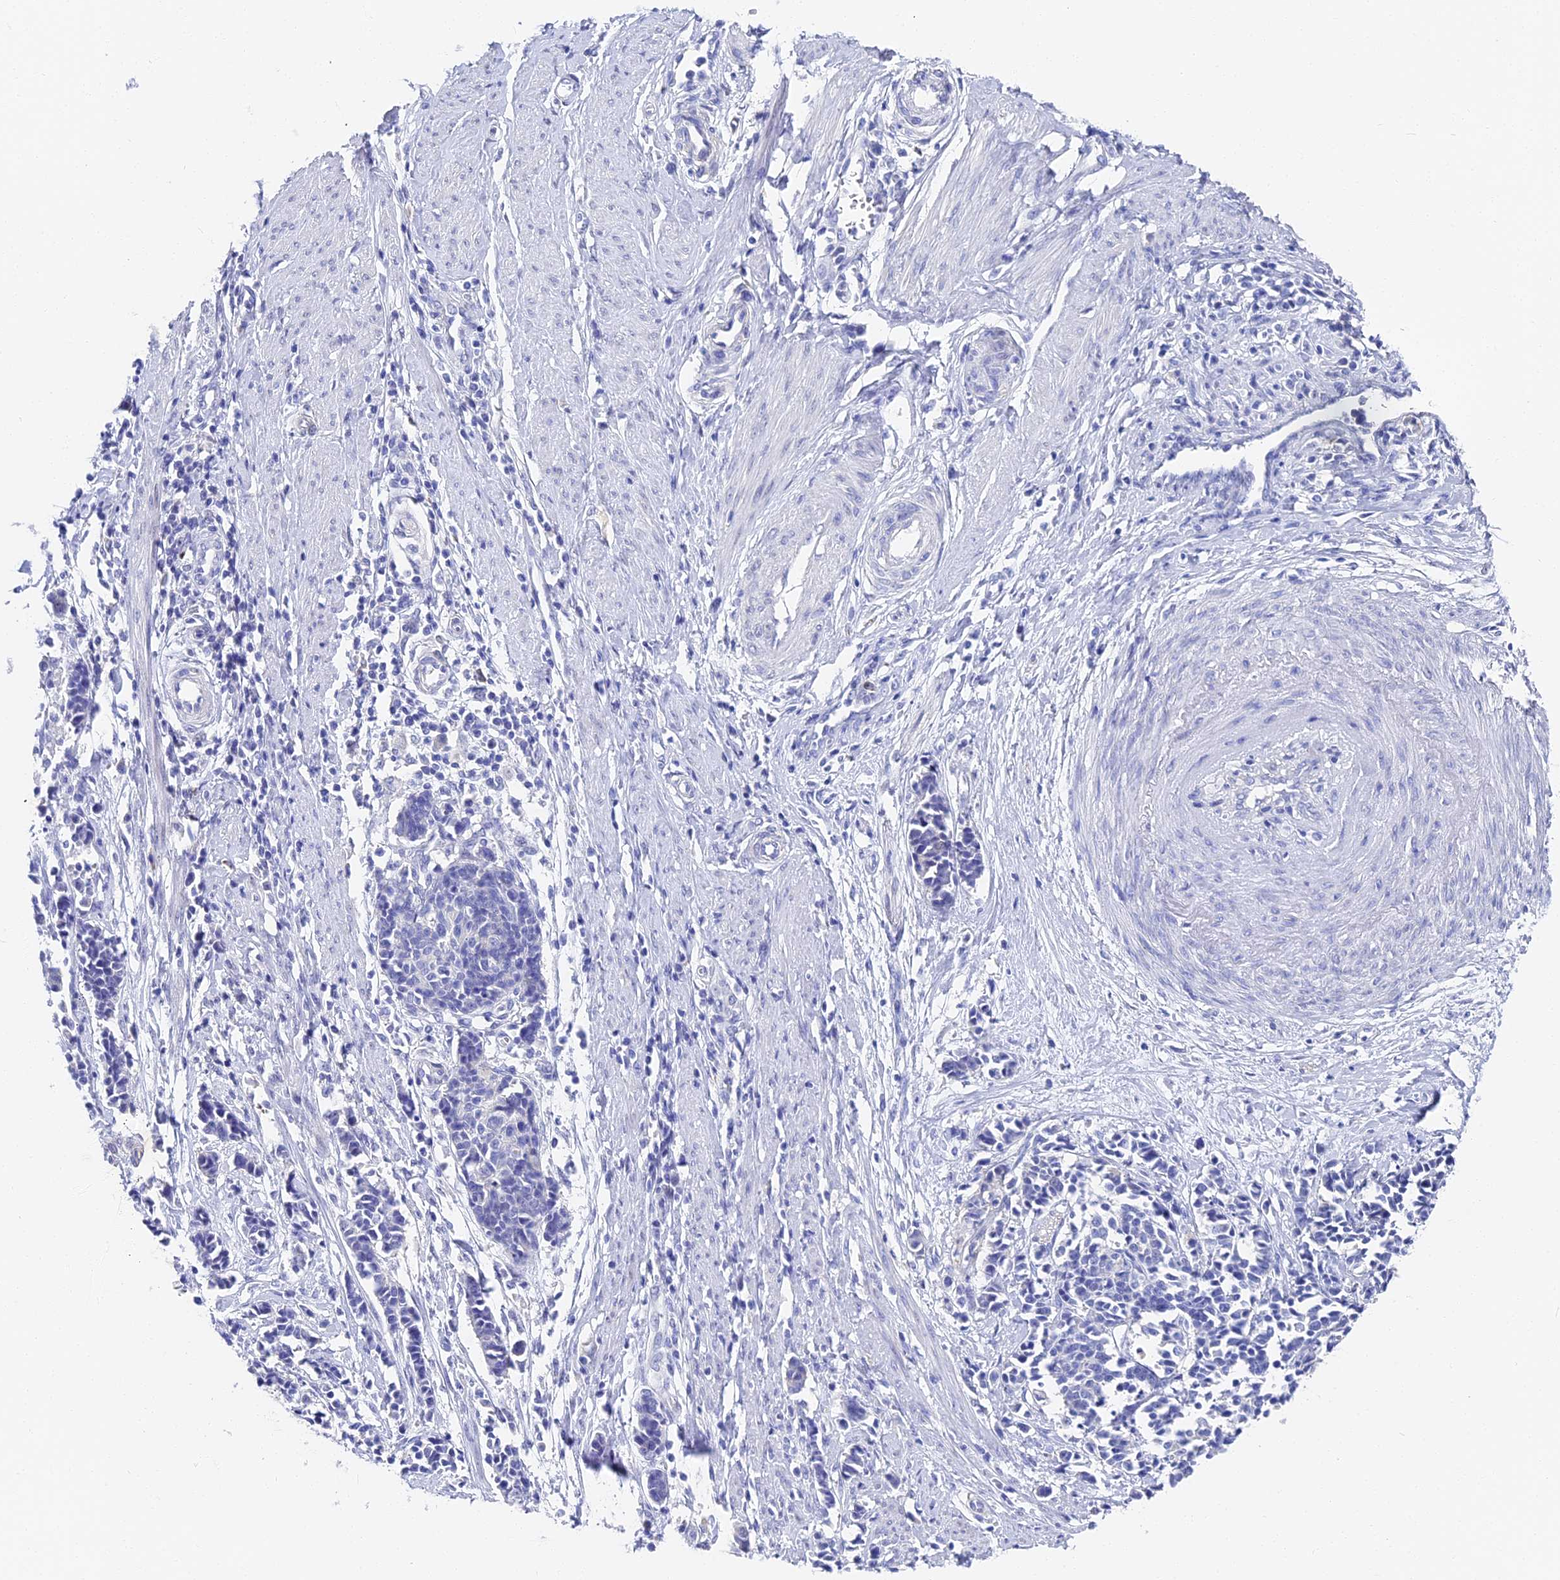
{"staining": {"intensity": "negative", "quantity": "none", "location": "none"}, "tissue": "cervical cancer", "cell_type": "Tumor cells", "image_type": "cancer", "snomed": [{"axis": "morphology", "description": "Normal tissue, NOS"}, {"axis": "morphology", "description": "Squamous cell carcinoma, NOS"}, {"axis": "topography", "description": "Cervix"}], "caption": "High power microscopy photomicrograph of an immunohistochemistry (IHC) histopathology image of cervical cancer (squamous cell carcinoma), revealing no significant staining in tumor cells.", "gene": "VPS33B", "patient": {"sex": "female", "age": 35}}